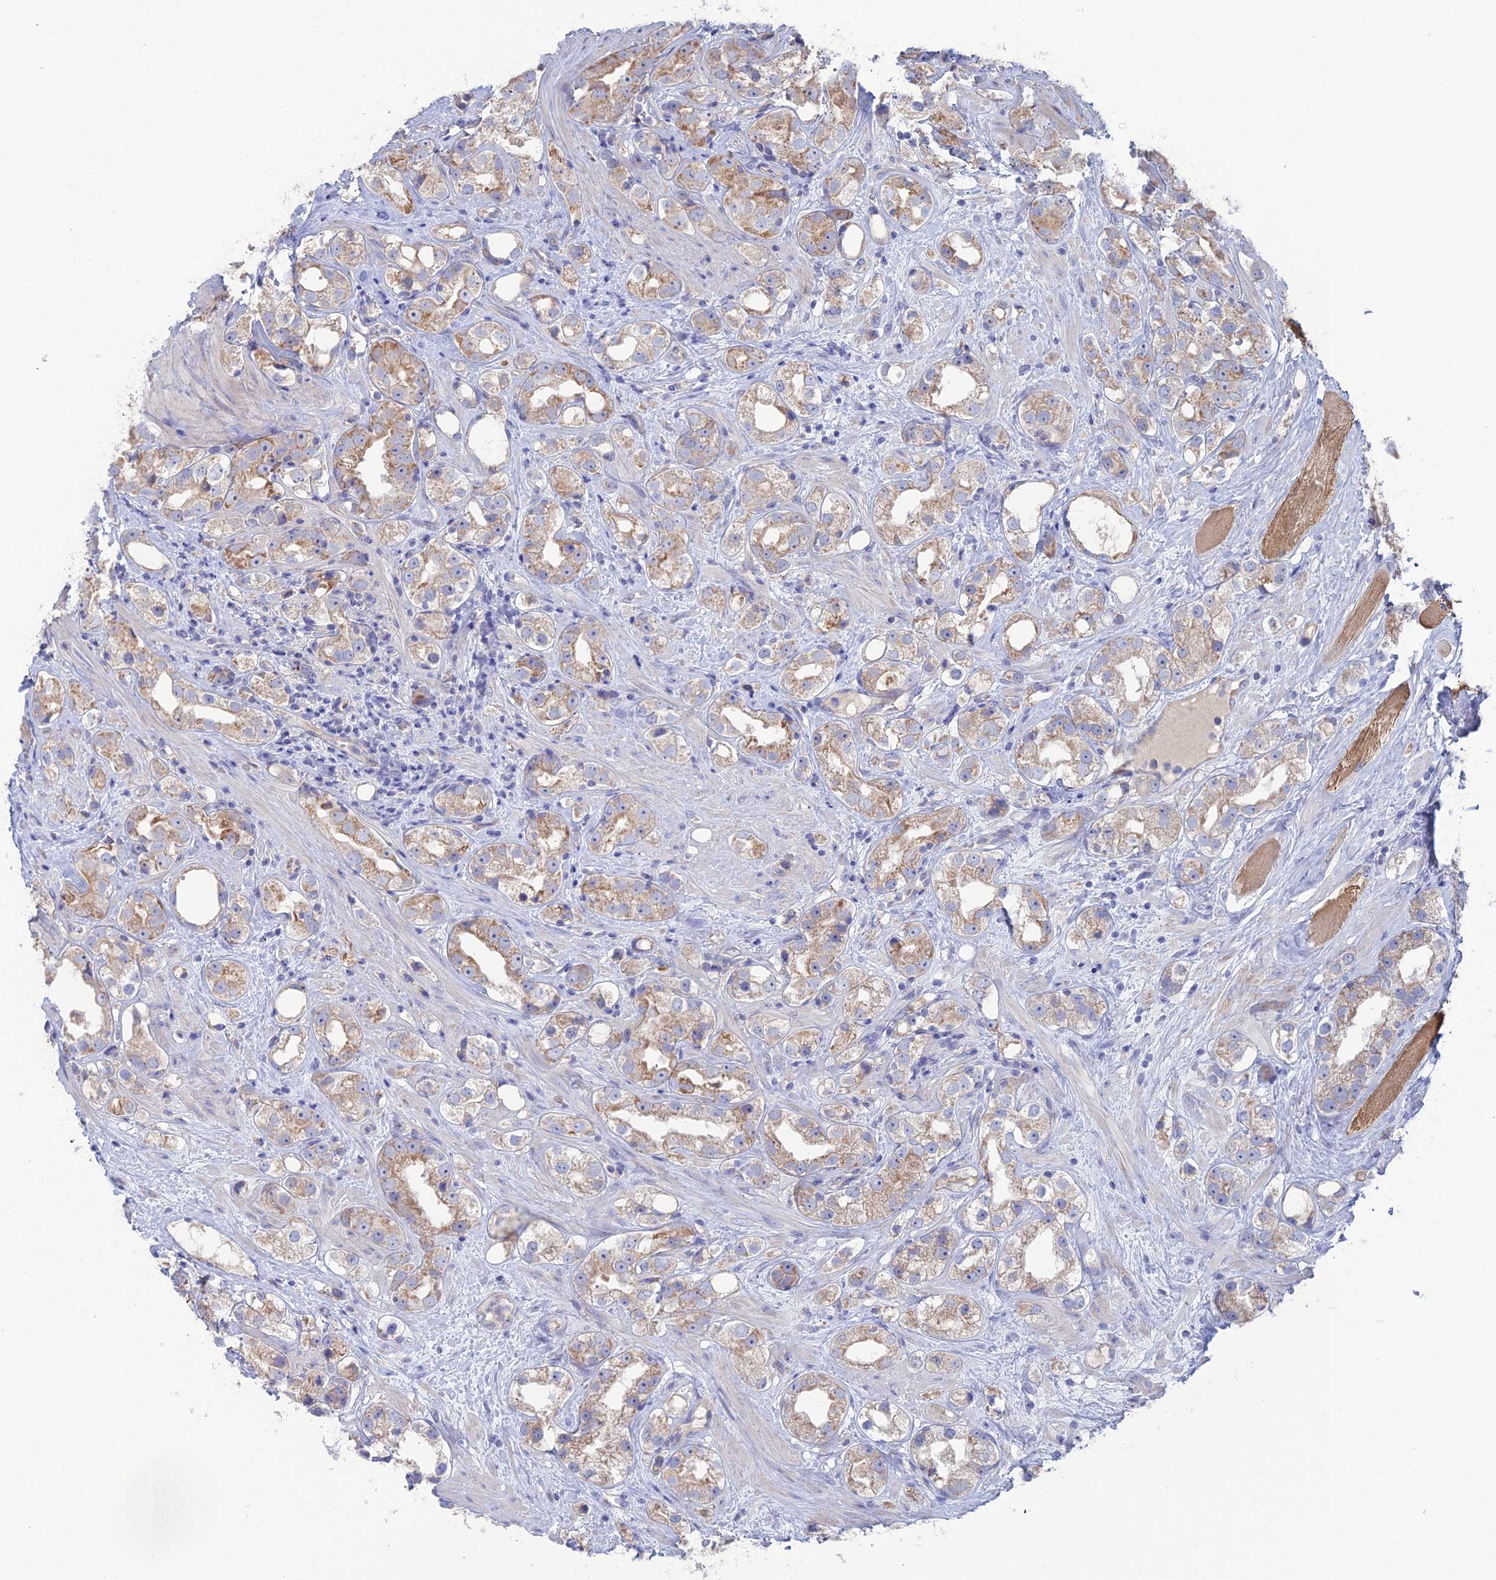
{"staining": {"intensity": "moderate", "quantity": "25%-75%", "location": "cytoplasmic/membranous"}, "tissue": "prostate cancer", "cell_type": "Tumor cells", "image_type": "cancer", "snomed": [{"axis": "morphology", "description": "Adenocarcinoma, NOS"}, {"axis": "topography", "description": "Prostate"}], "caption": "This is a histology image of IHC staining of prostate adenocarcinoma, which shows moderate positivity in the cytoplasmic/membranous of tumor cells.", "gene": "ARL16", "patient": {"sex": "male", "age": 79}}